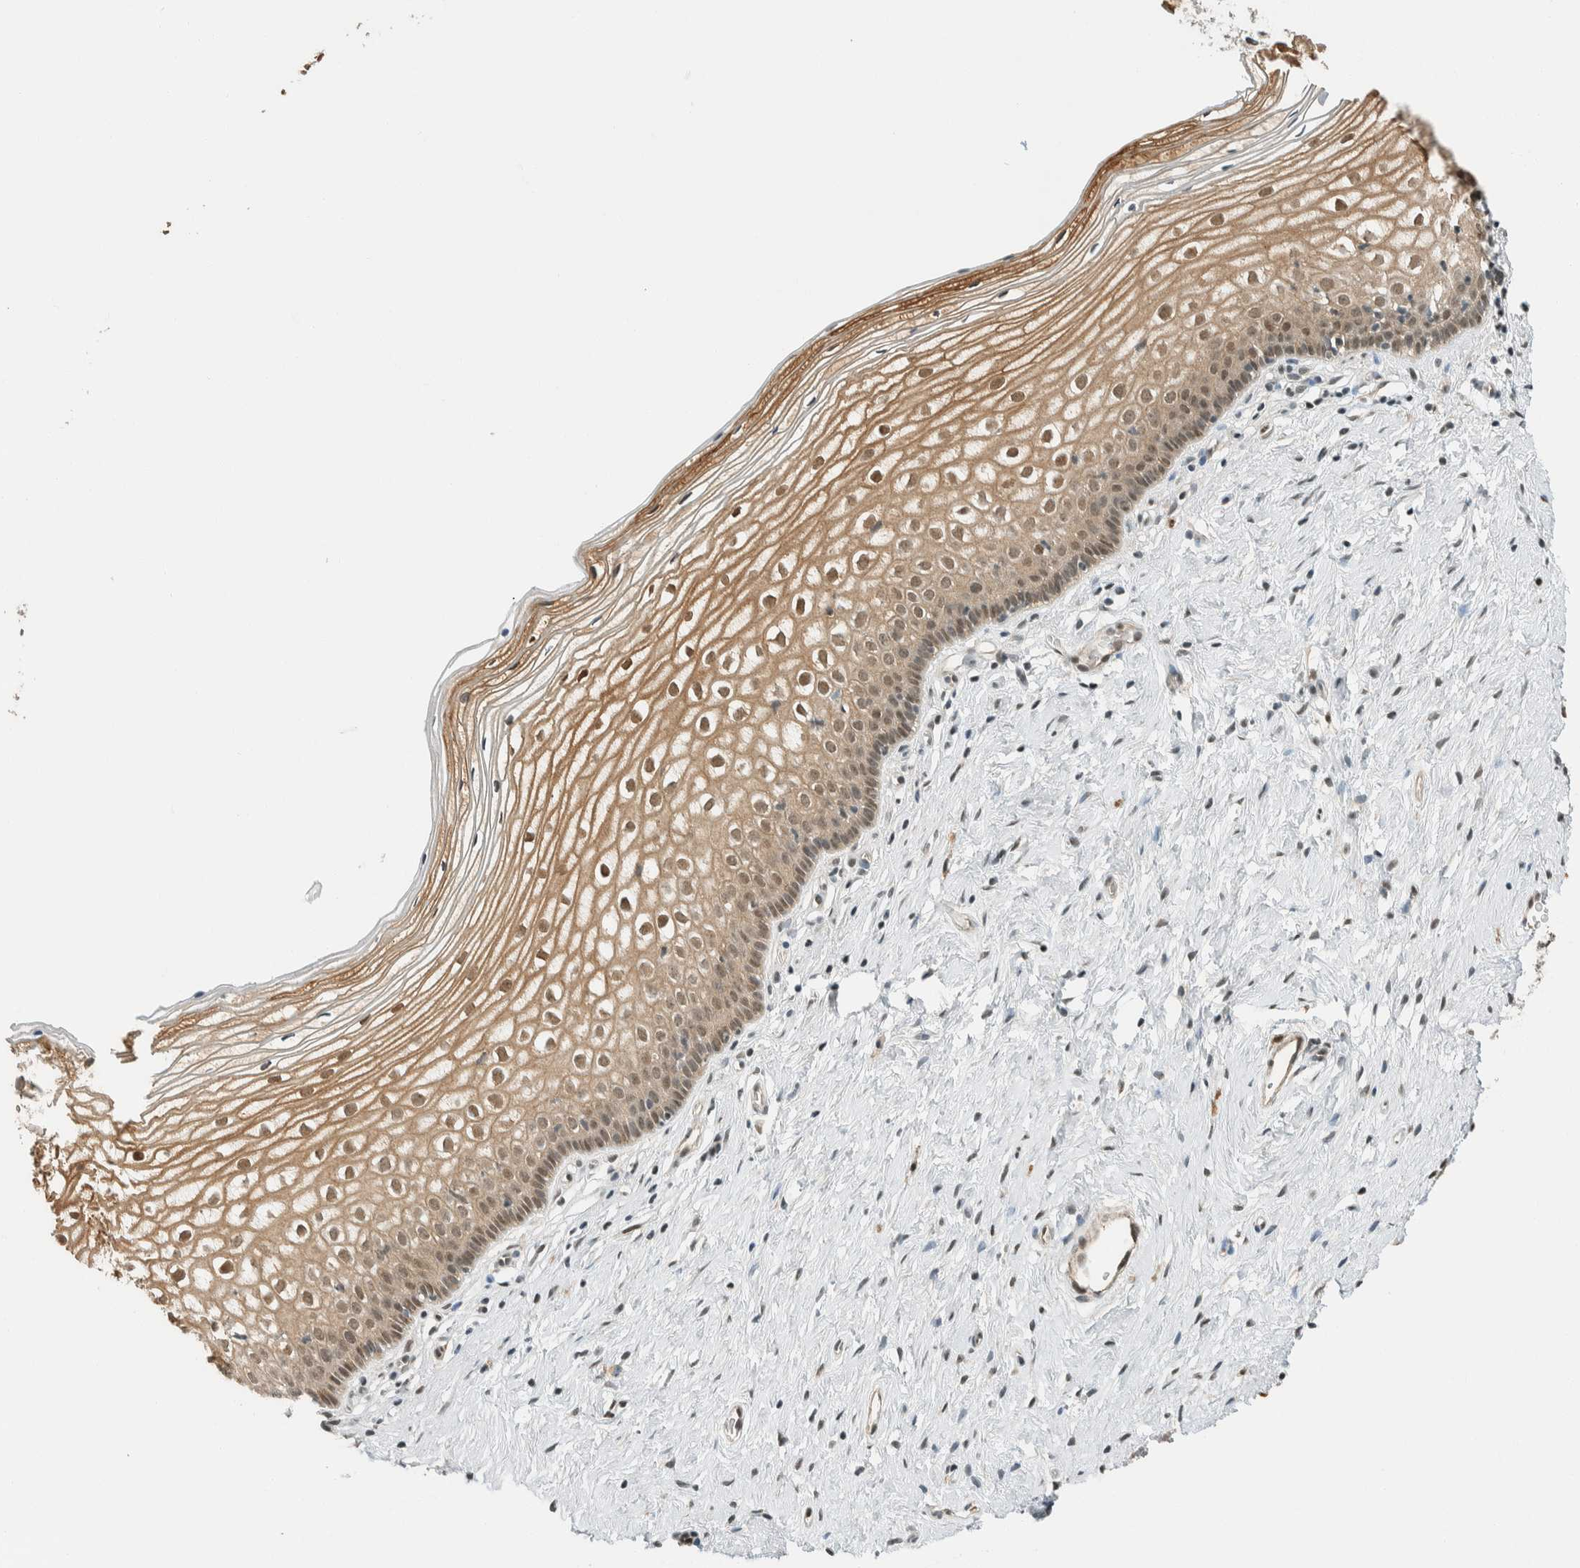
{"staining": {"intensity": "moderate", "quantity": ">75%", "location": "cytoplasmic/membranous,nuclear"}, "tissue": "cervix", "cell_type": "Squamous epithelial cells", "image_type": "normal", "snomed": [{"axis": "morphology", "description": "Normal tissue, NOS"}, {"axis": "topography", "description": "Cervix"}], "caption": "Moderate cytoplasmic/membranous,nuclear expression is seen in approximately >75% of squamous epithelial cells in normal cervix. The staining is performed using DAB (3,3'-diaminobenzidine) brown chromogen to label protein expression. The nuclei are counter-stained blue using hematoxylin.", "gene": "NIBAN2", "patient": {"sex": "female", "age": 27}}